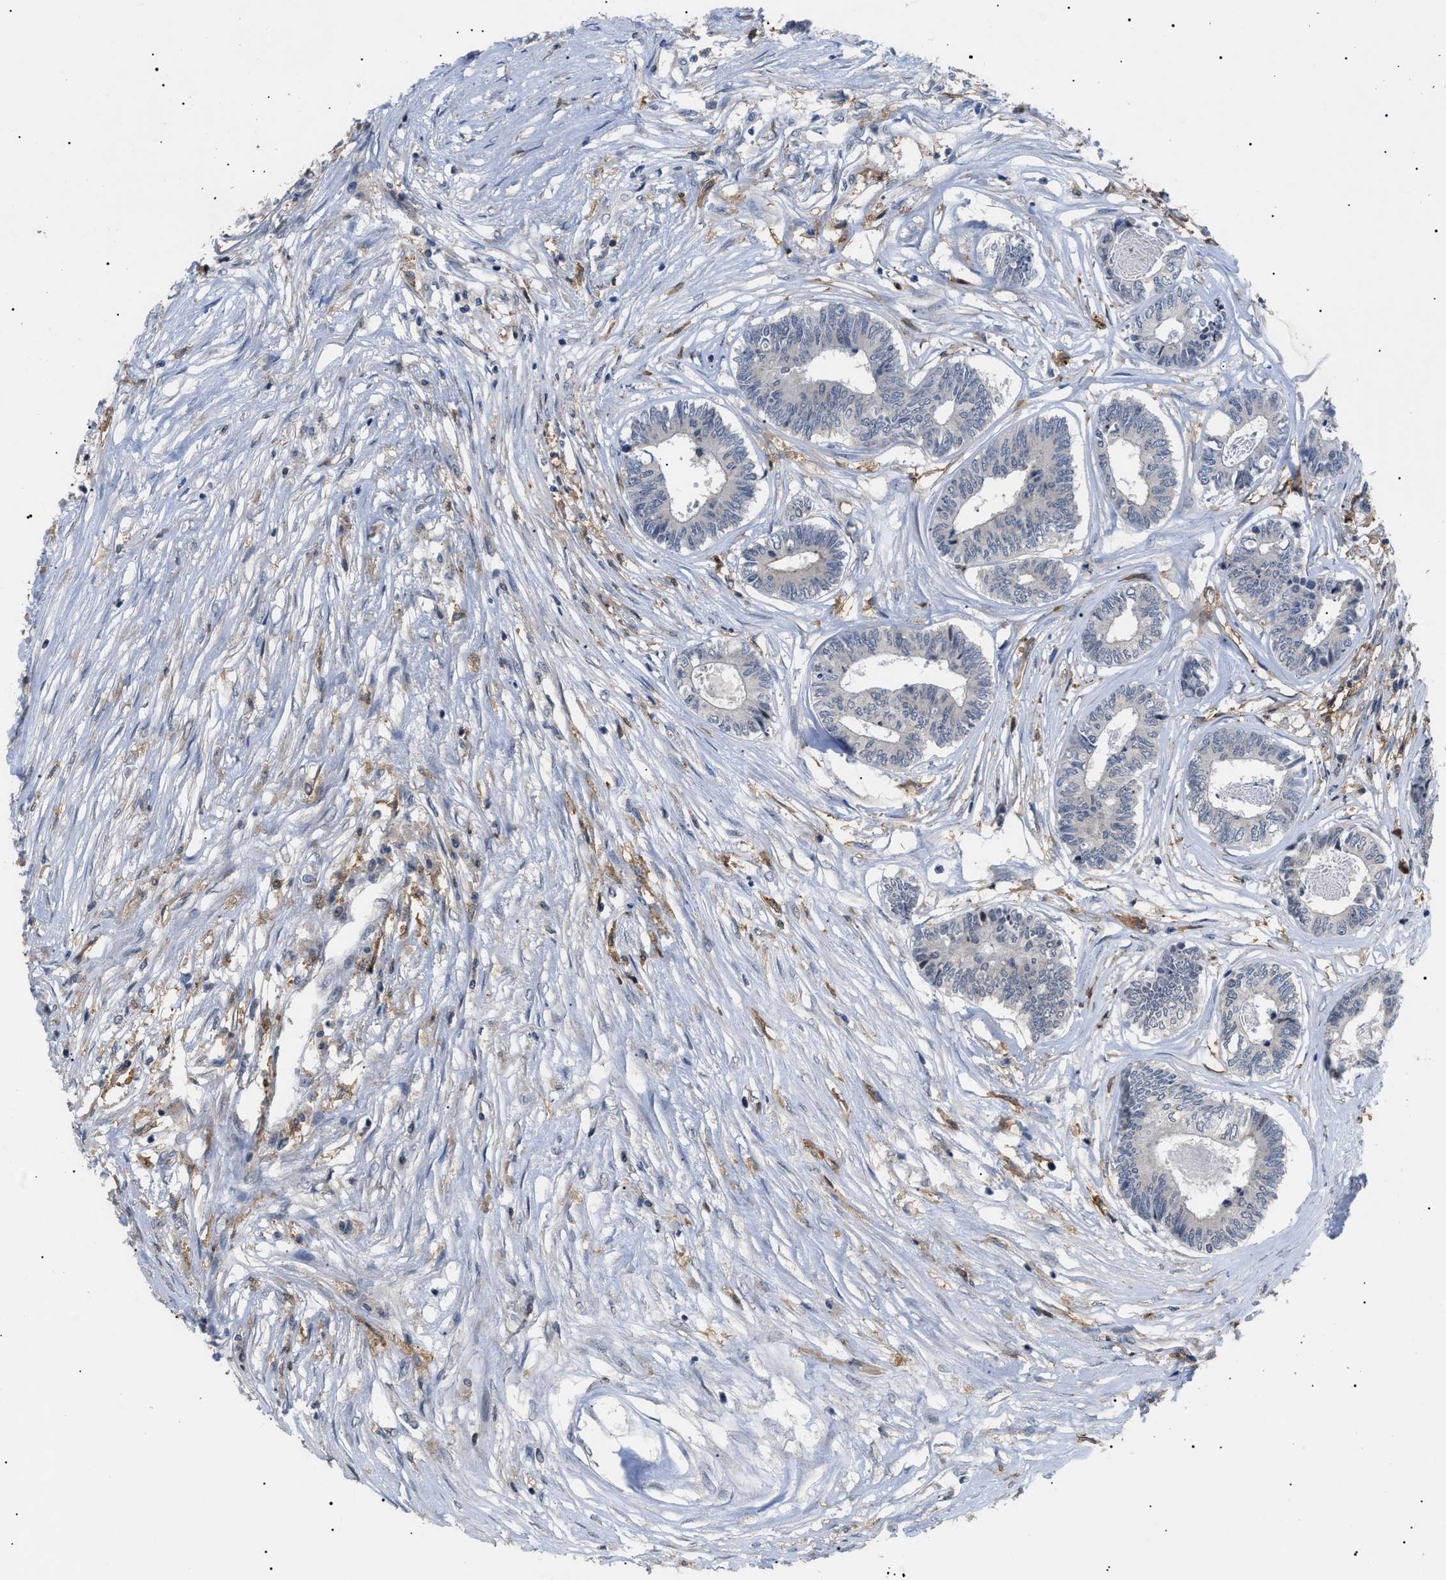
{"staining": {"intensity": "weak", "quantity": "<25%", "location": "cytoplasmic/membranous"}, "tissue": "colorectal cancer", "cell_type": "Tumor cells", "image_type": "cancer", "snomed": [{"axis": "morphology", "description": "Adenocarcinoma, NOS"}, {"axis": "topography", "description": "Rectum"}], "caption": "Tumor cells show no significant expression in adenocarcinoma (colorectal).", "gene": "CD300A", "patient": {"sex": "male", "age": 63}}